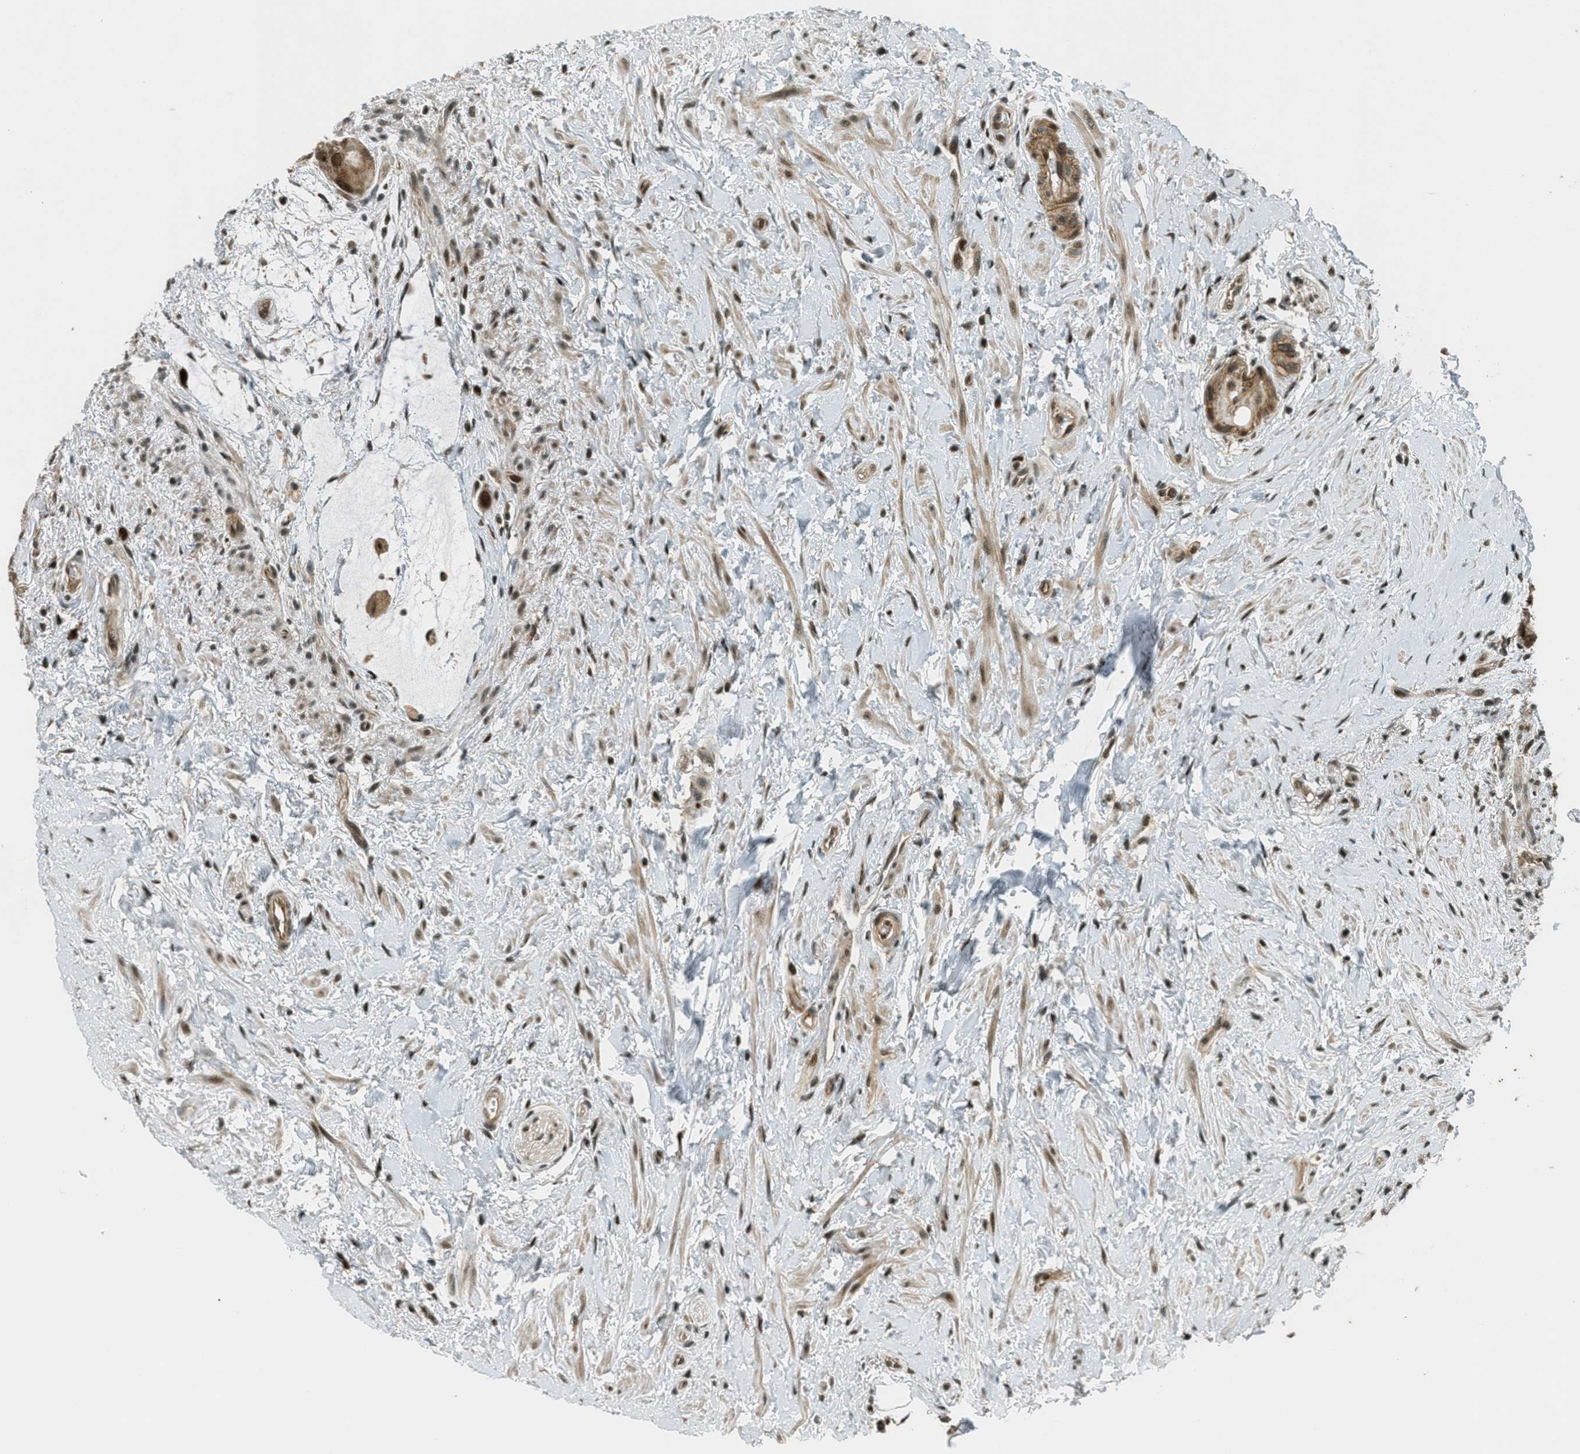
{"staining": {"intensity": "moderate", "quantity": ">75%", "location": "cytoplasmic/membranous,nuclear"}, "tissue": "colorectal cancer", "cell_type": "Tumor cells", "image_type": "cancer", "snomed": [{"axis": "morphology", "description": "Adenocarcinoma, NOS"}, {"axis": "topography", "description": "Rectum"}], "caption": "Protein positivity by IHC demonstrates moderate cytoplasmic/membranous and nuclear staining in about >75% of tumor cells in adenocarcinoma (colorectal). (Stains: DAB (3,3'-diaminobenzidine) in brown, nuclei in blue, Microscopy: brightfield microscopy at high magnification).", "gene": "FOXM1", "patient": {"sex": "male", "age": 51}}